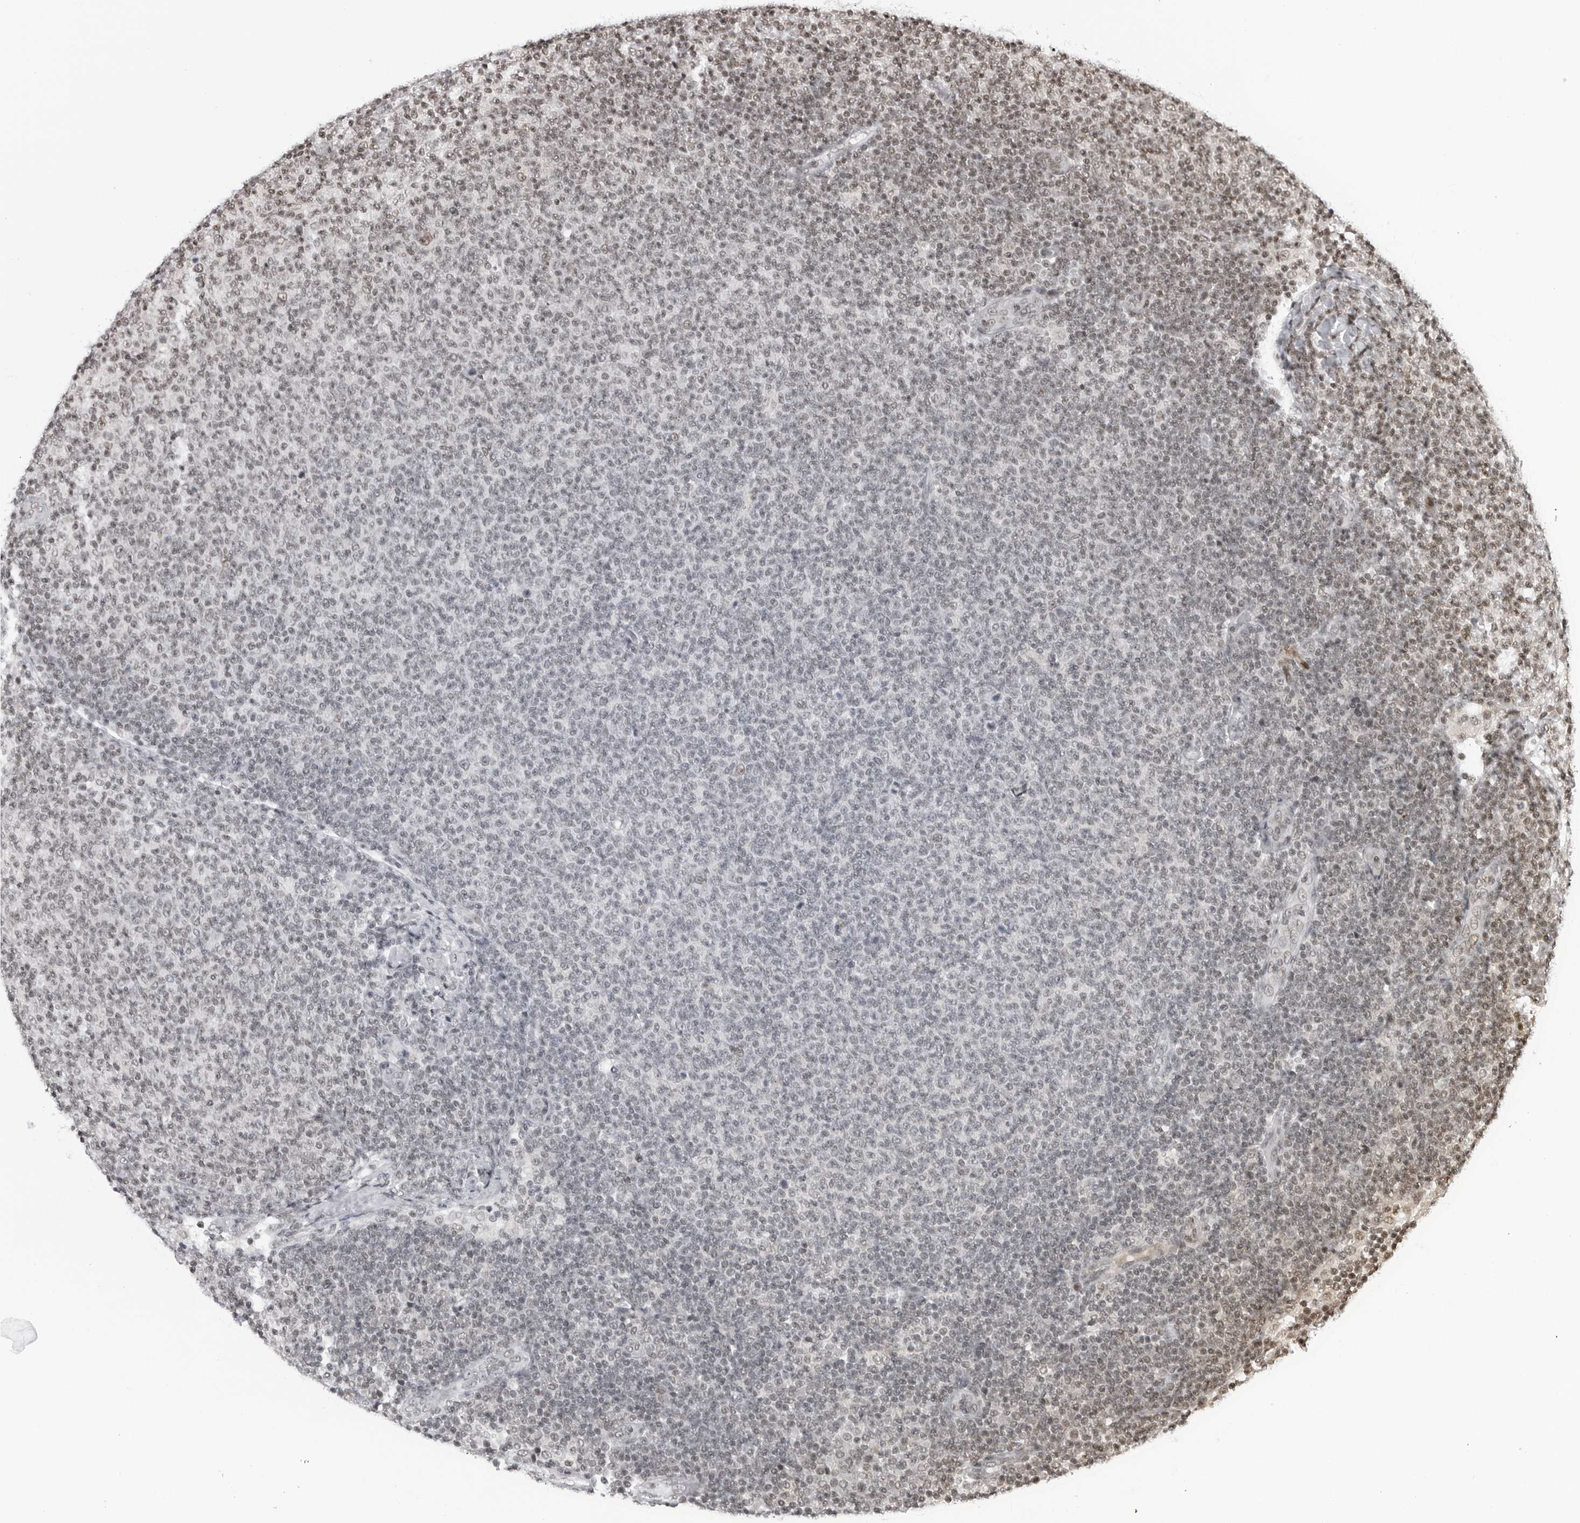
{"staining": {"intensity": "weak", "quantity": "25%-75%", "location": "nuclear"}, "tissue": "lymphoma", "cell_type": "Tumor cells", "image_type": "cancer", "snomed": [{"axis": "morphology", "description": "Malignant lymphoma, non-Hodgkin's type, Low grade"}, {"axis": "topography", "description": "Lymph node"}], "caption": "Tumor cells display weak nuclear positivity in approximately 25%-75% of cells in malignant lymphoma, non-Hodgkin's type (low-grade). The staining was performed using DAB to visualize the protein expression in brown, while the nuclei were stained in blue with hematoxylin (Magnification: 20x).", "gene": "TRIM66", "patient": {"sex": "male", "age": 66}}